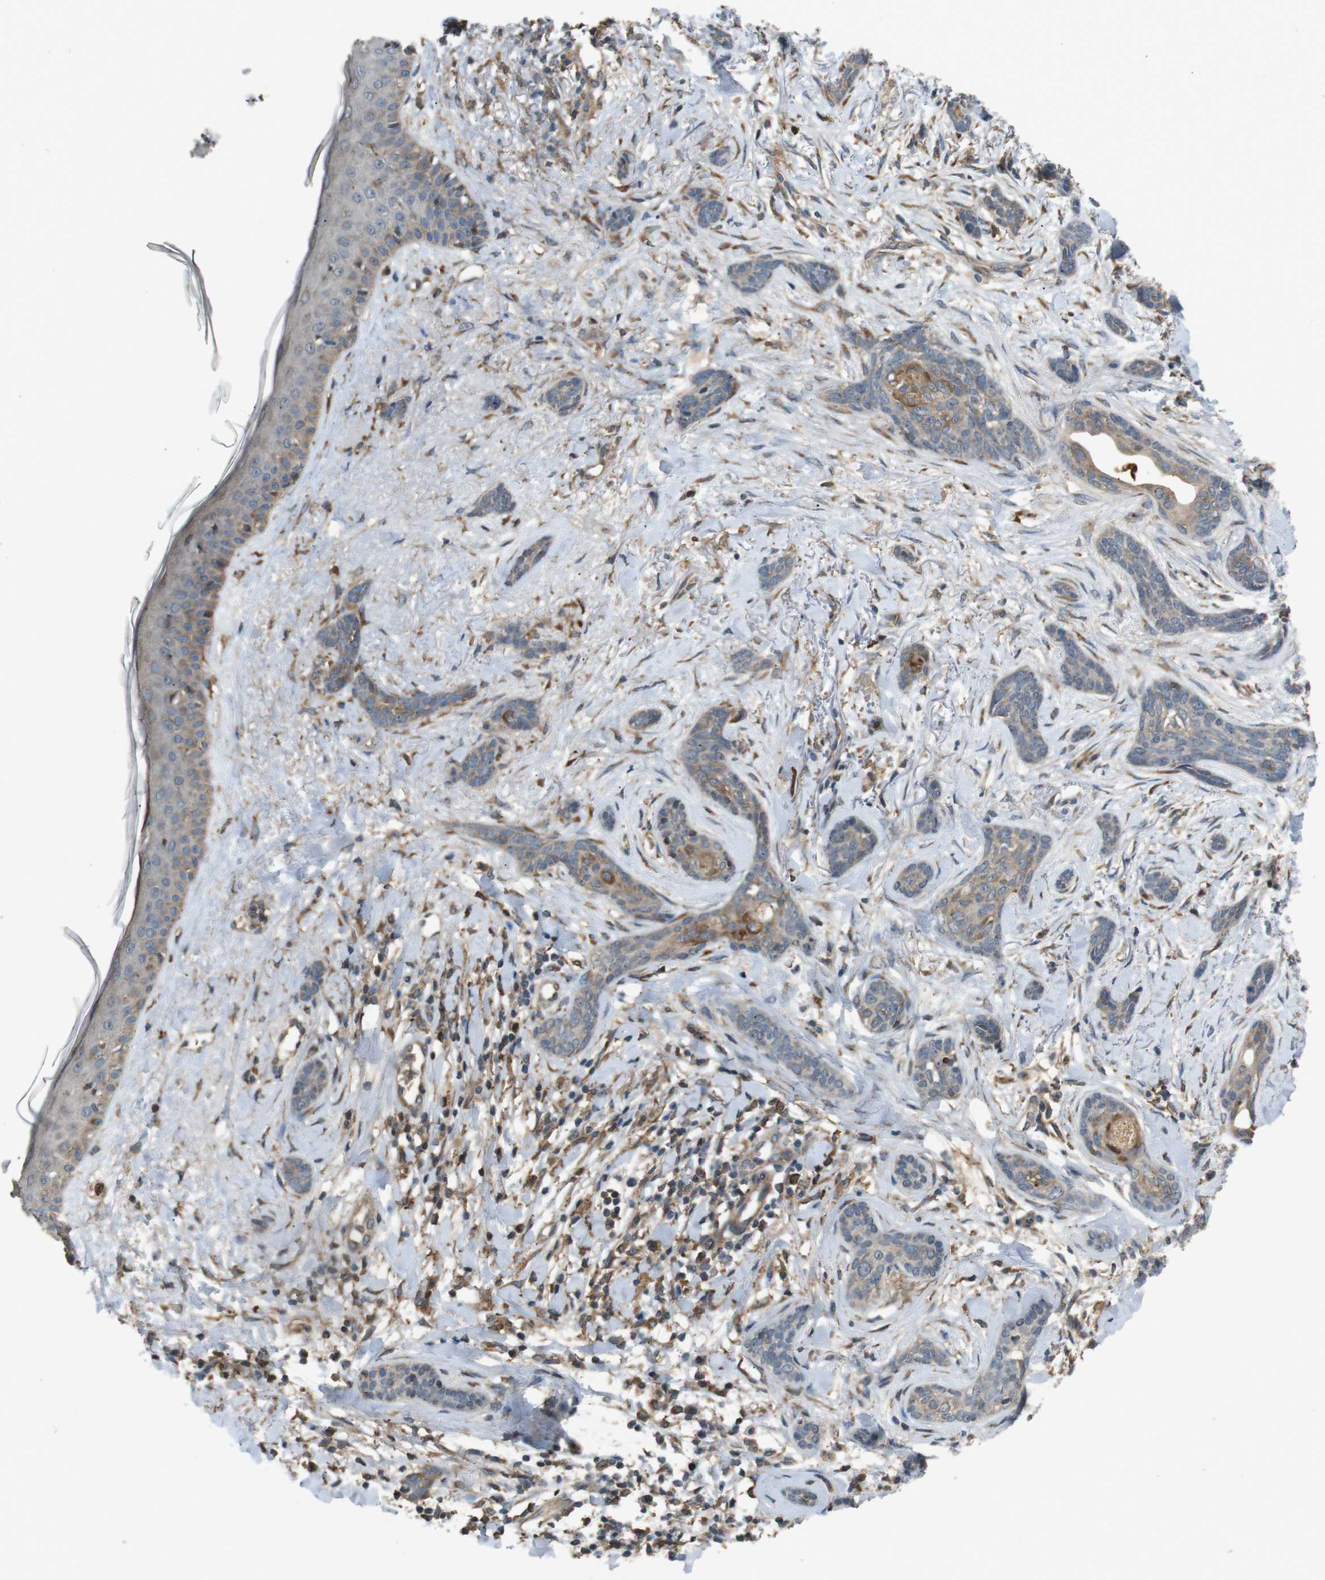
{"staining": {"intensity": "weak", "quantity": ">75%", "location": "cytoplasmic/membranous"}, "tissue": "skin cancer", "cell_type": "Tumor cells", "image_type": "cancer", "snomed": [{"axis": "morphology", "description": "Basal cell carcinoma"}, {"axis": "morphology", "description": "Adnexal tumor, benign"}, {"axis": "topography", "description": "Skin"}], "caption": "IHC staining of skin cancer, which displays low levels of weak cytoplasmic/membranous staining in about >75% of tumor cells indicating weak cytoplasmic/membranous protein positivity. The staining was performed using DAB (3,3'-diaminobenzidine) (brown) for protein detection and nuclei were counterstained in hematoxylin (blue).", "gene": "ARHGAP24", "patient": {"sex": "female", "age": 42}}